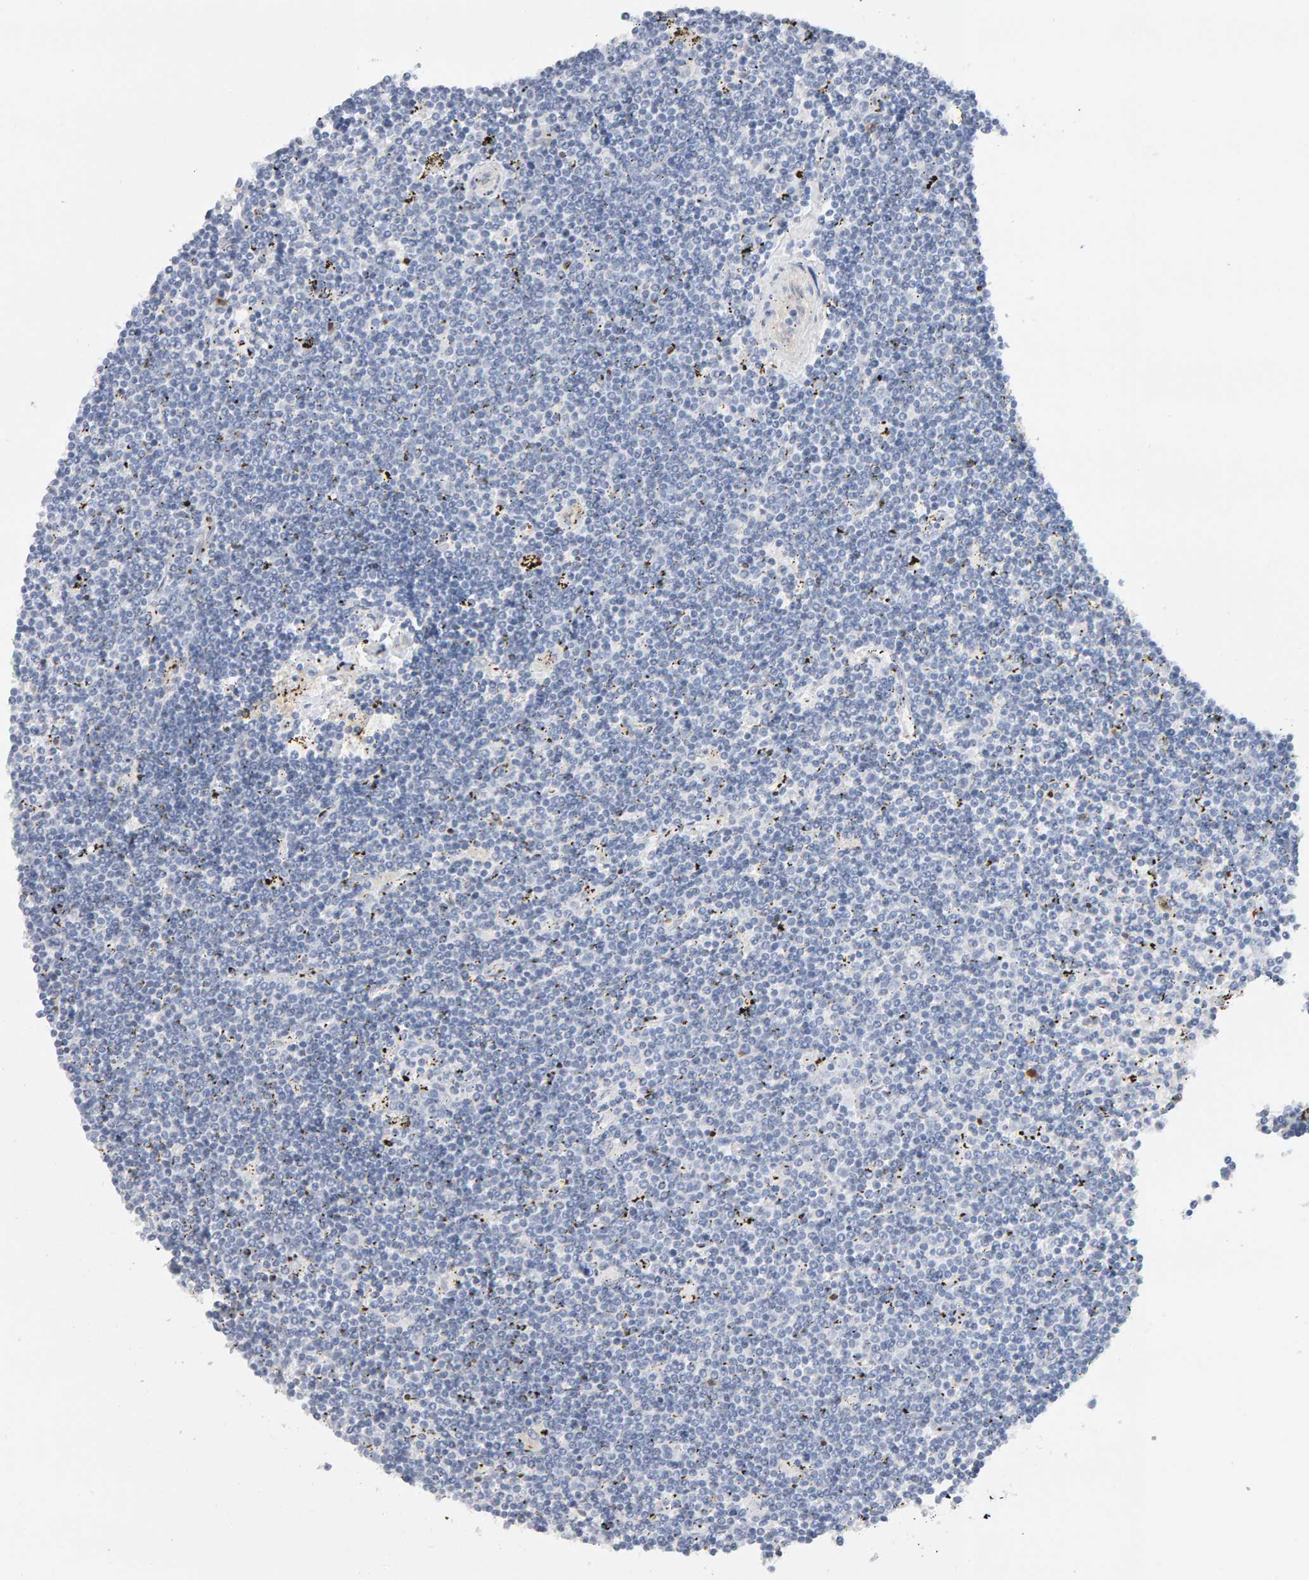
{"staining": {"intensity": "negative", "quantity": "none", "location": "none"}, "tissue": "lymphoma", "cell_type": "Tumor cells", "image_type": "cancer", "snomed": [{"axis": "morphology", "description": "Malignant lymphoma, non-Hodgkin's type, Low grade"}, {"axis": "topography", "description": "Spleen"}], "caption": "IHC histopathology image of human lymphoma stained for a protein (brown), which reveals no expression in tumor cells. (Immunohistochemistry, brightfield microscopy, high magnification).", "gene": "METRNL", "patient": {"sex": "male", "age": 76}}